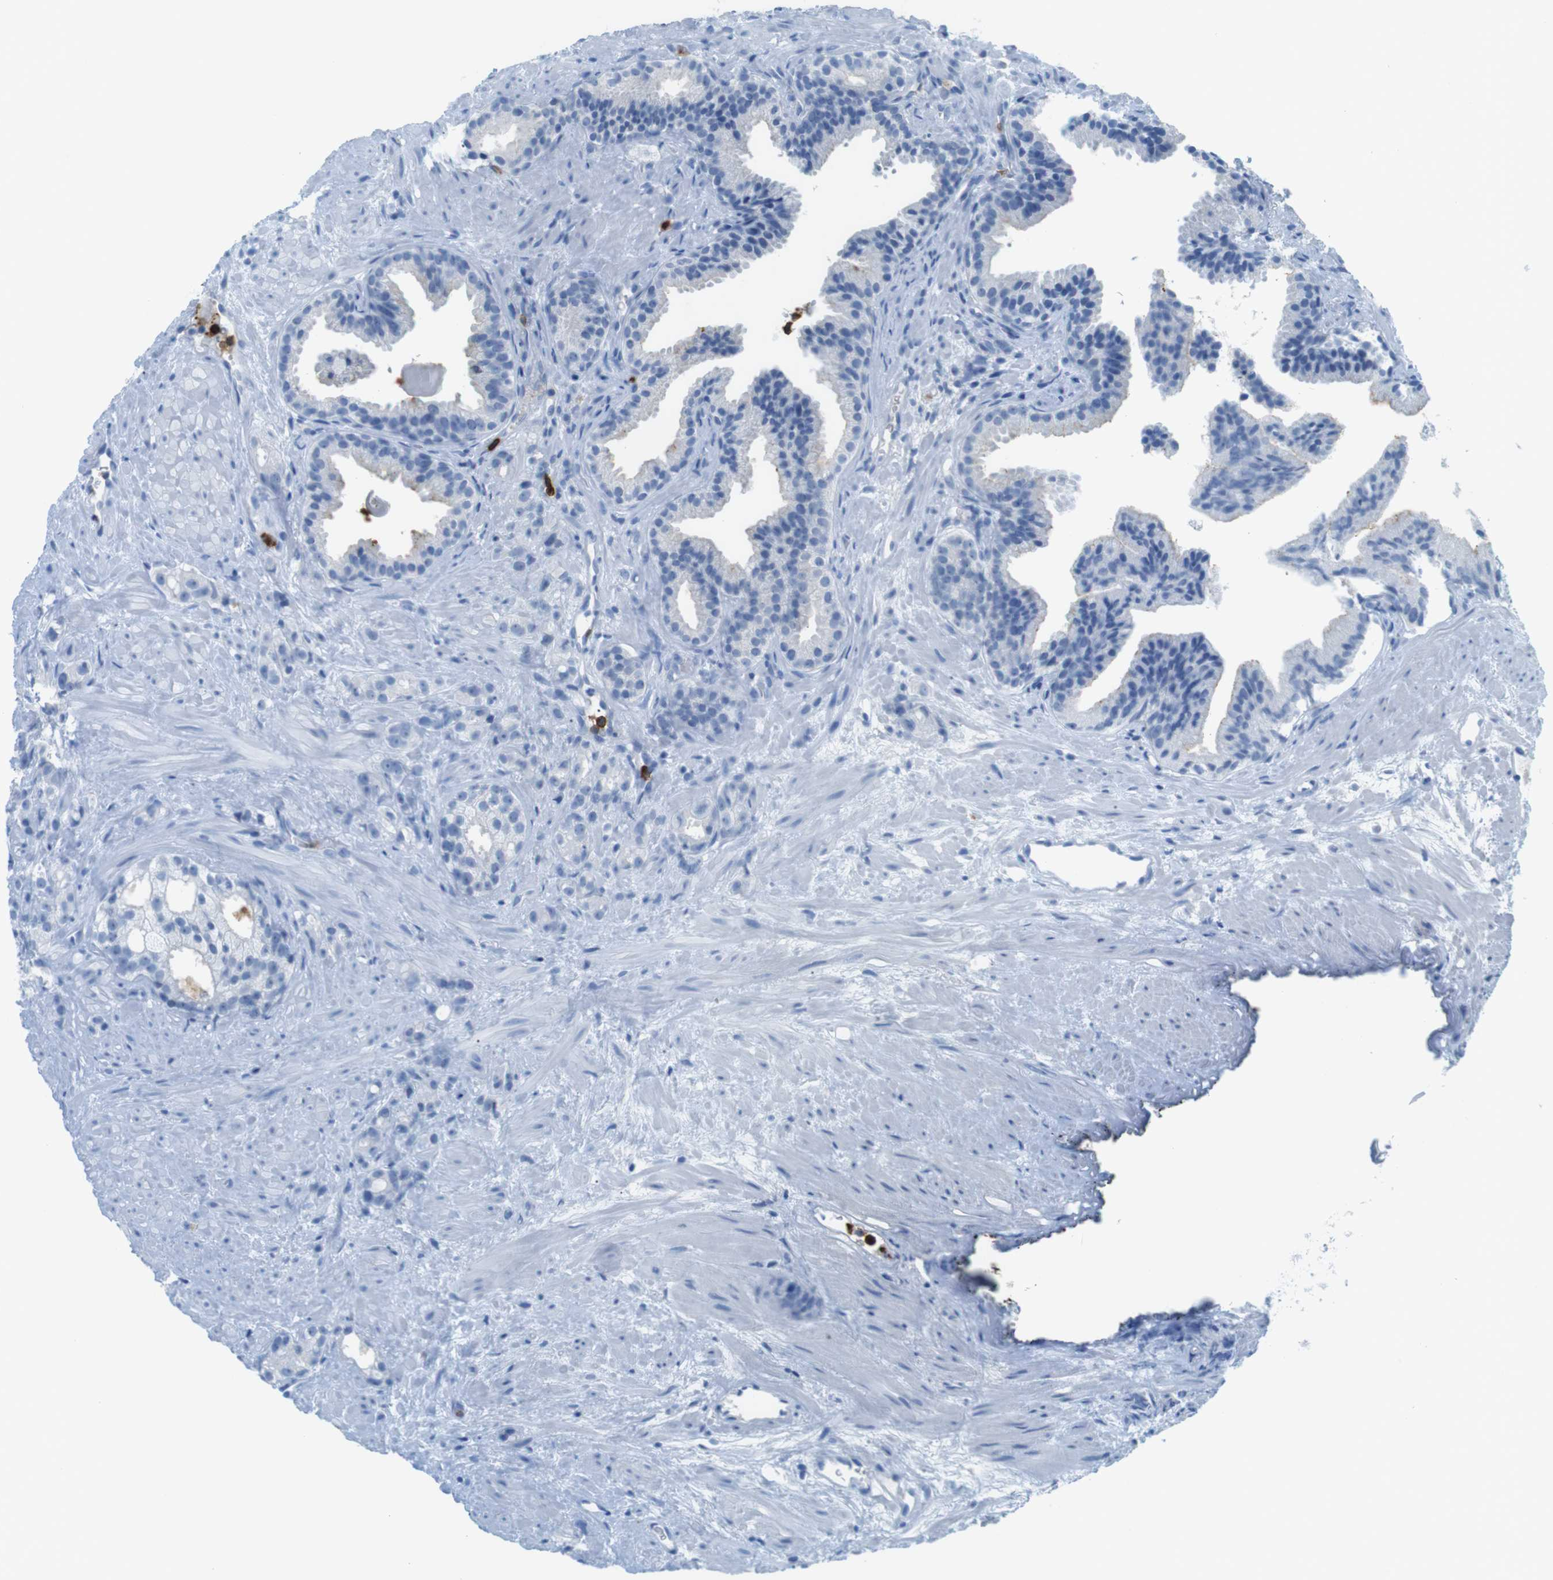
{"staining": {"intensity": "negative", "quantity": "none", "location": "none"}, "tissue": "prostate cancer", "cell_type": "Tumor cells", "image_type": "cancer", "snomed": [{"axis": "morphology", "description": "Adenocarcinoma, Low grade"}, {"axis": "topography", "description": "Prostate"}], "caption": "DAB immunohistochemical staining of prostate adenocarcinoma (low-grade) displays no significant positivity in tumor cells. (DAB (3,3'-diaminobenzidine) immunohistochemistry (IHC) with hematoxylin counter stain).", "gene": "MCEMP1", "patient": {"sex": "male", "age": 89}}